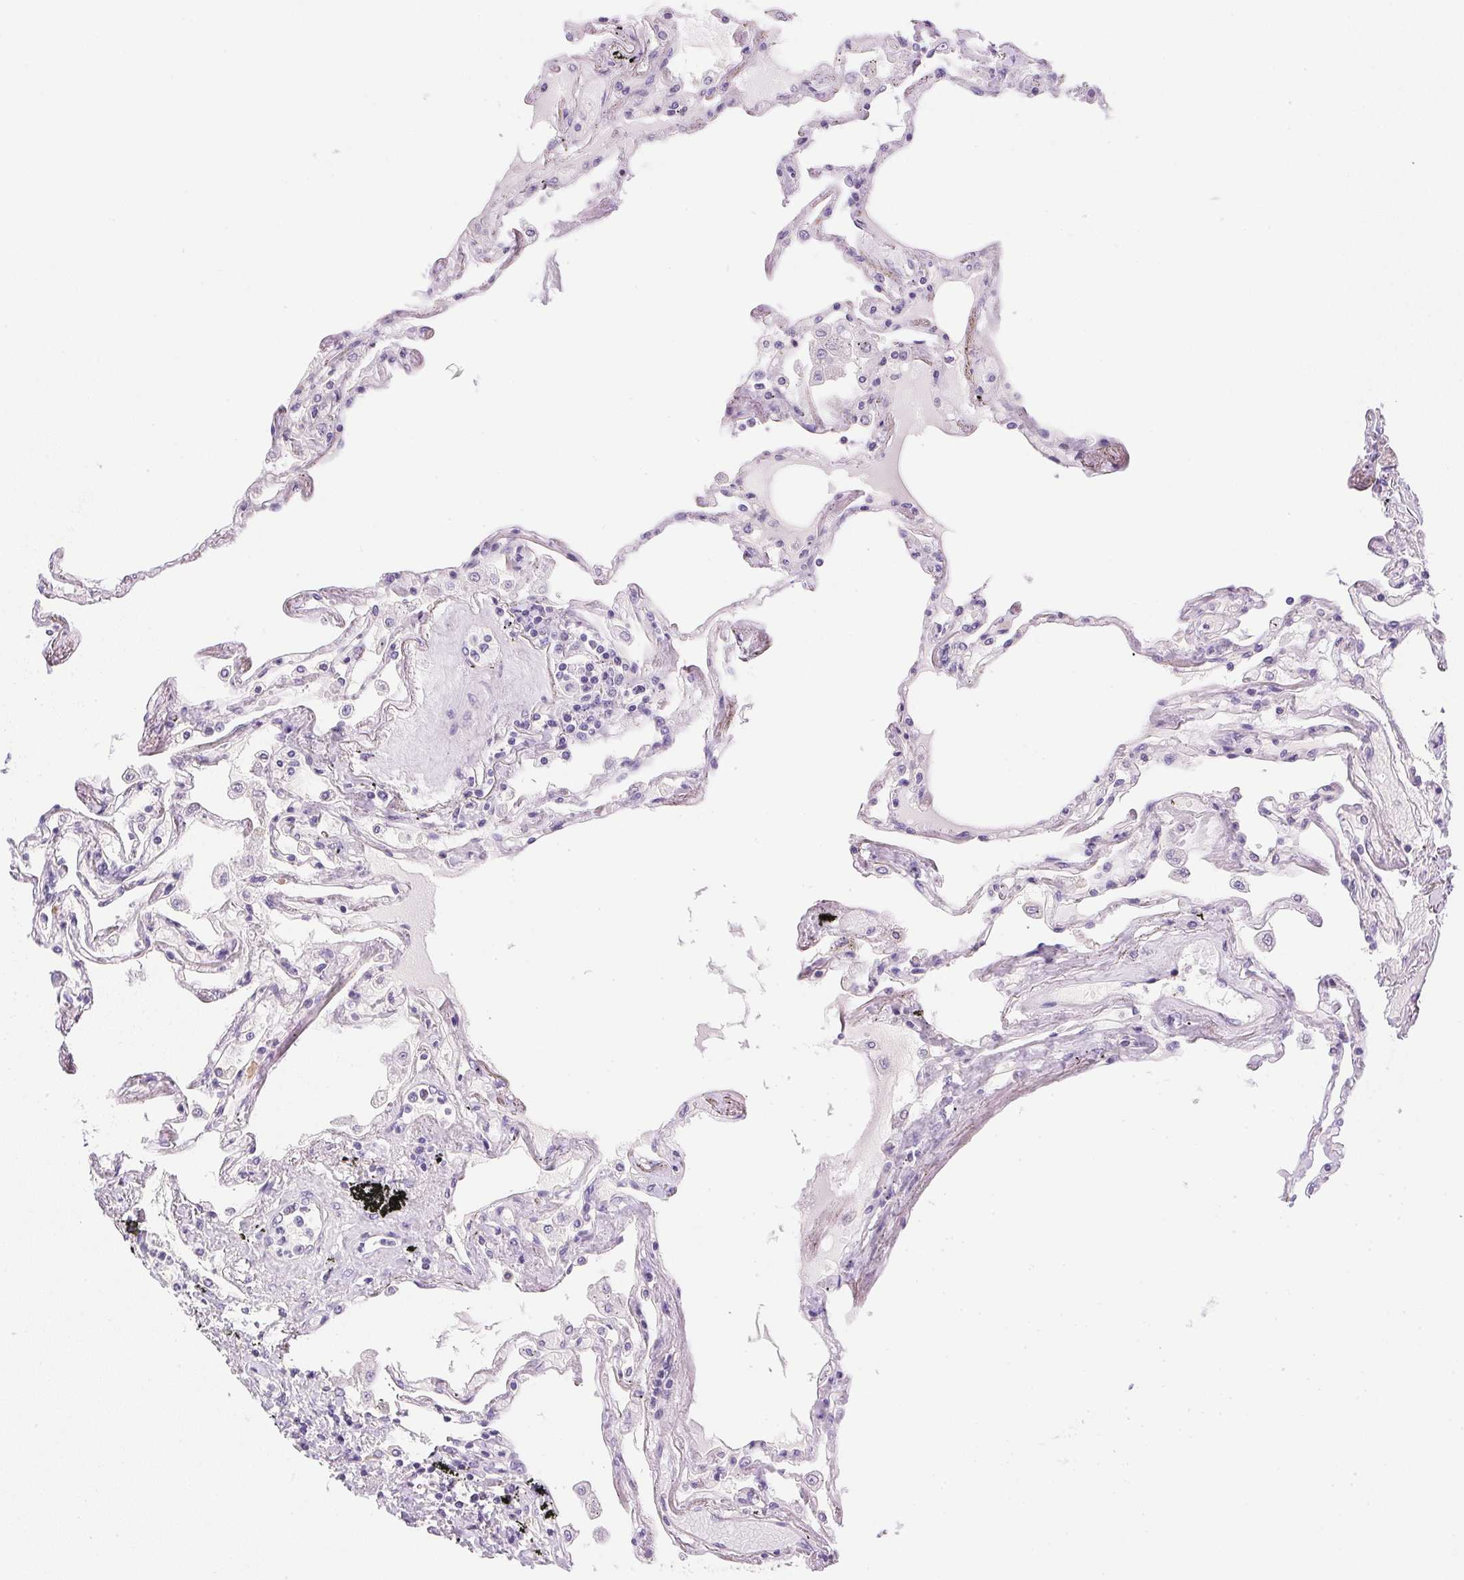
{"staining": {"intensity": "negative", "quantity": "none", "location": "none"}, "tissue": "lung", "cell_type": "Alveolar cells", "image_type": "normal", "snomed": [{"axis": "morphology", "description": "Normal tissue, NOS"}, {"axis": "morphology", "description": "Adenocarcinoma, NOS"}, {"axis": "topography", "description": "Cartilage tissue"}, {"axis": "topography", "description": "Lung"}], "caption": "This micrograph is of unremarkable lung stained with immunohistochemistry (IHC) to label a protein in brown with the nuclei are counter-stained blue. There is no expression in alveolar cells.", "gene": "SLC17A7", "patient": {"sex": "female", "age": 67}}